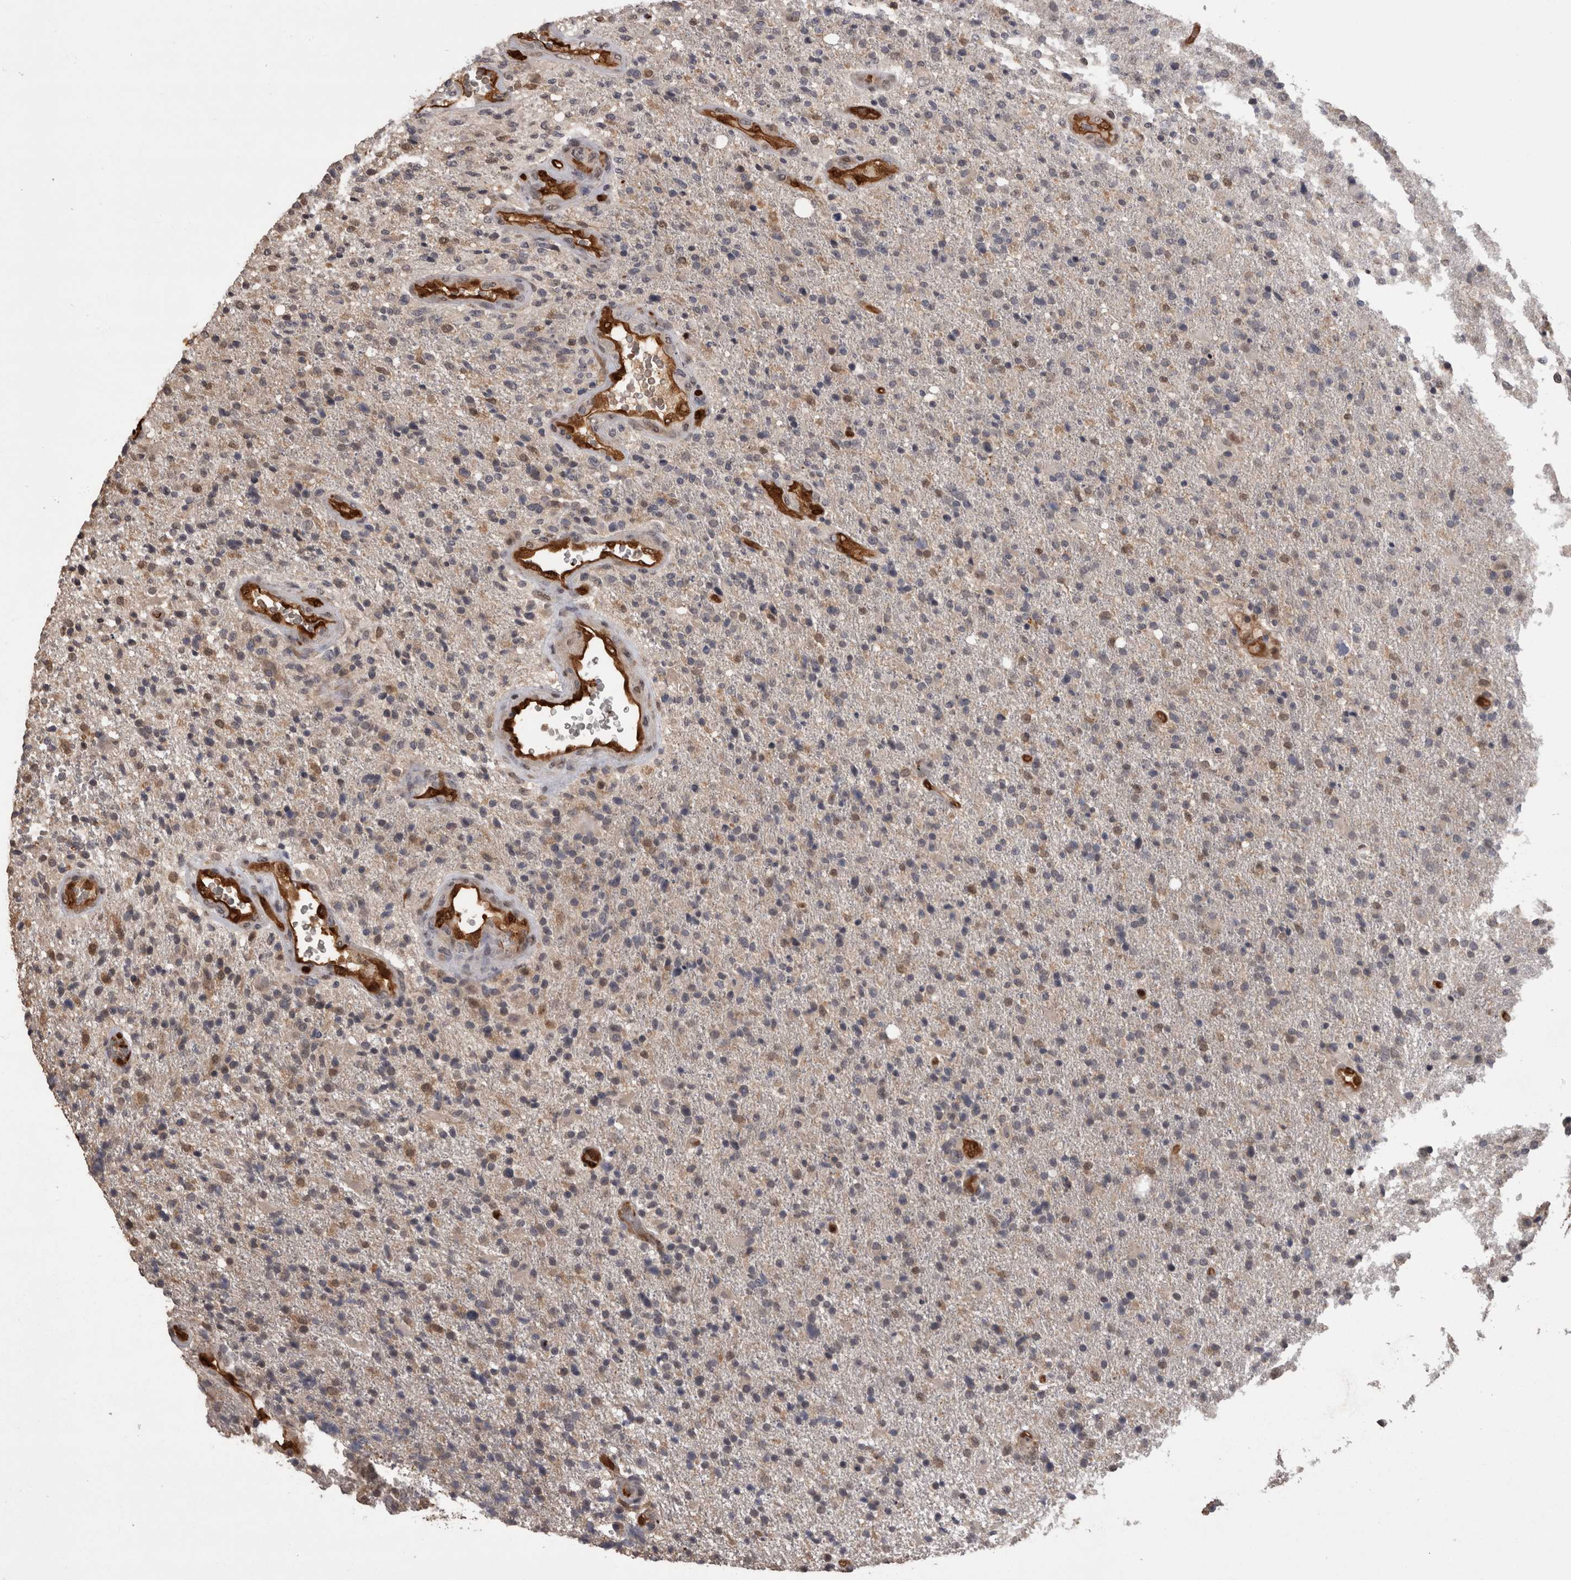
{"staining": {"intensity": "negative", "quantity": "none", "location": "none"}, "tissue": "glioma", "cell_type": "Tumor cells", "image_type": "cancer", "snomed": [{"axis": "morphology", "description": "Glioma, malignant, High grade"}, {"axis": "topography", "description": "Brain"}], "caption": "A histopathology image of malignant glioma (high-grade) stained for a protein displays no brown staining in tumor cells.", "gene": "LXN", "patient": {"sex": "male", "age": 72}}